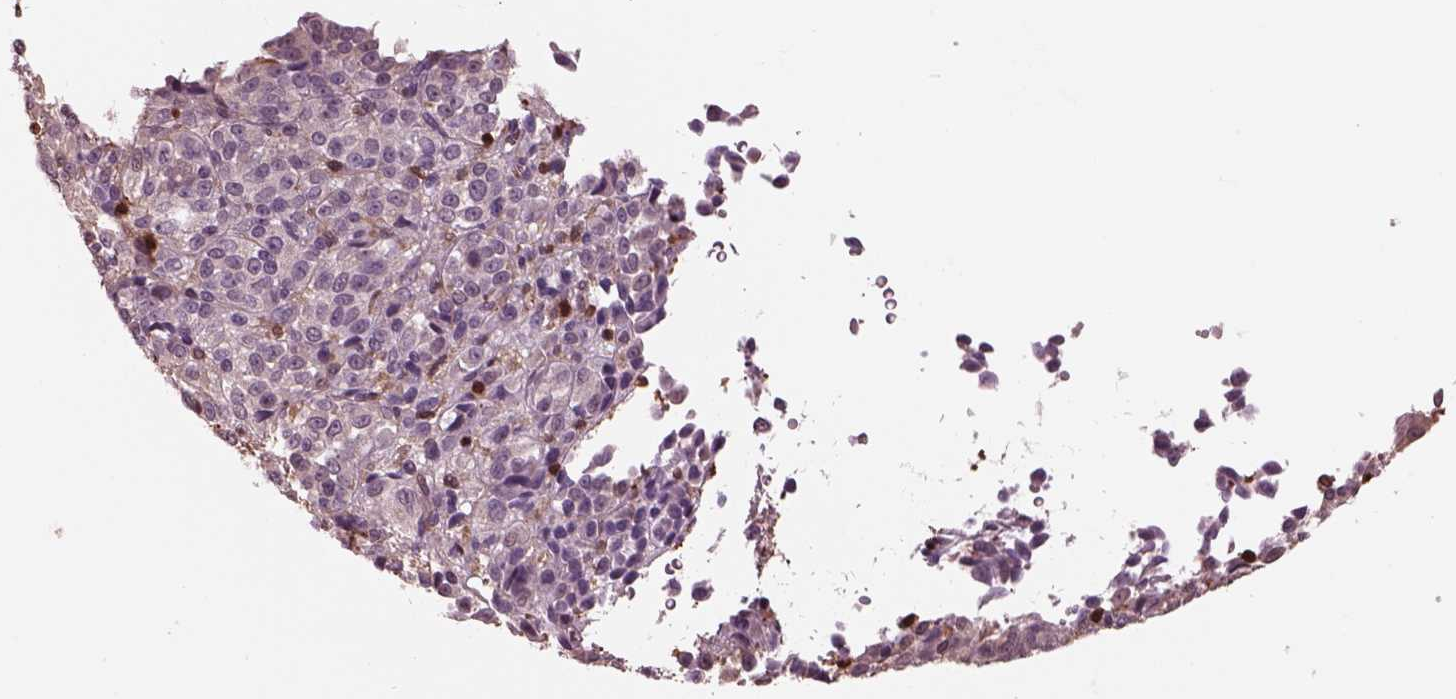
{"staining": {"intensity": "negative", "quantity": "none", "location": "none"}, "tissue": "melanoma", "cell_type": "Tumor cells", "image_type": "cancer", "snomed": [{"axis": "morphology", "description": "Malignant melanoma, Metastatic site"}, {"axis": "topography", "description": "Brain"}], "caption": "Immunohistochemistry (IHC) micrograph of neoplastic tissue: human malignant melanoma (metastatic site) stained with DAB exhibits no significant protein expression in tumor cells.", "gene": "IL31RA", "patient": {"sex": "female", "age": 56}}